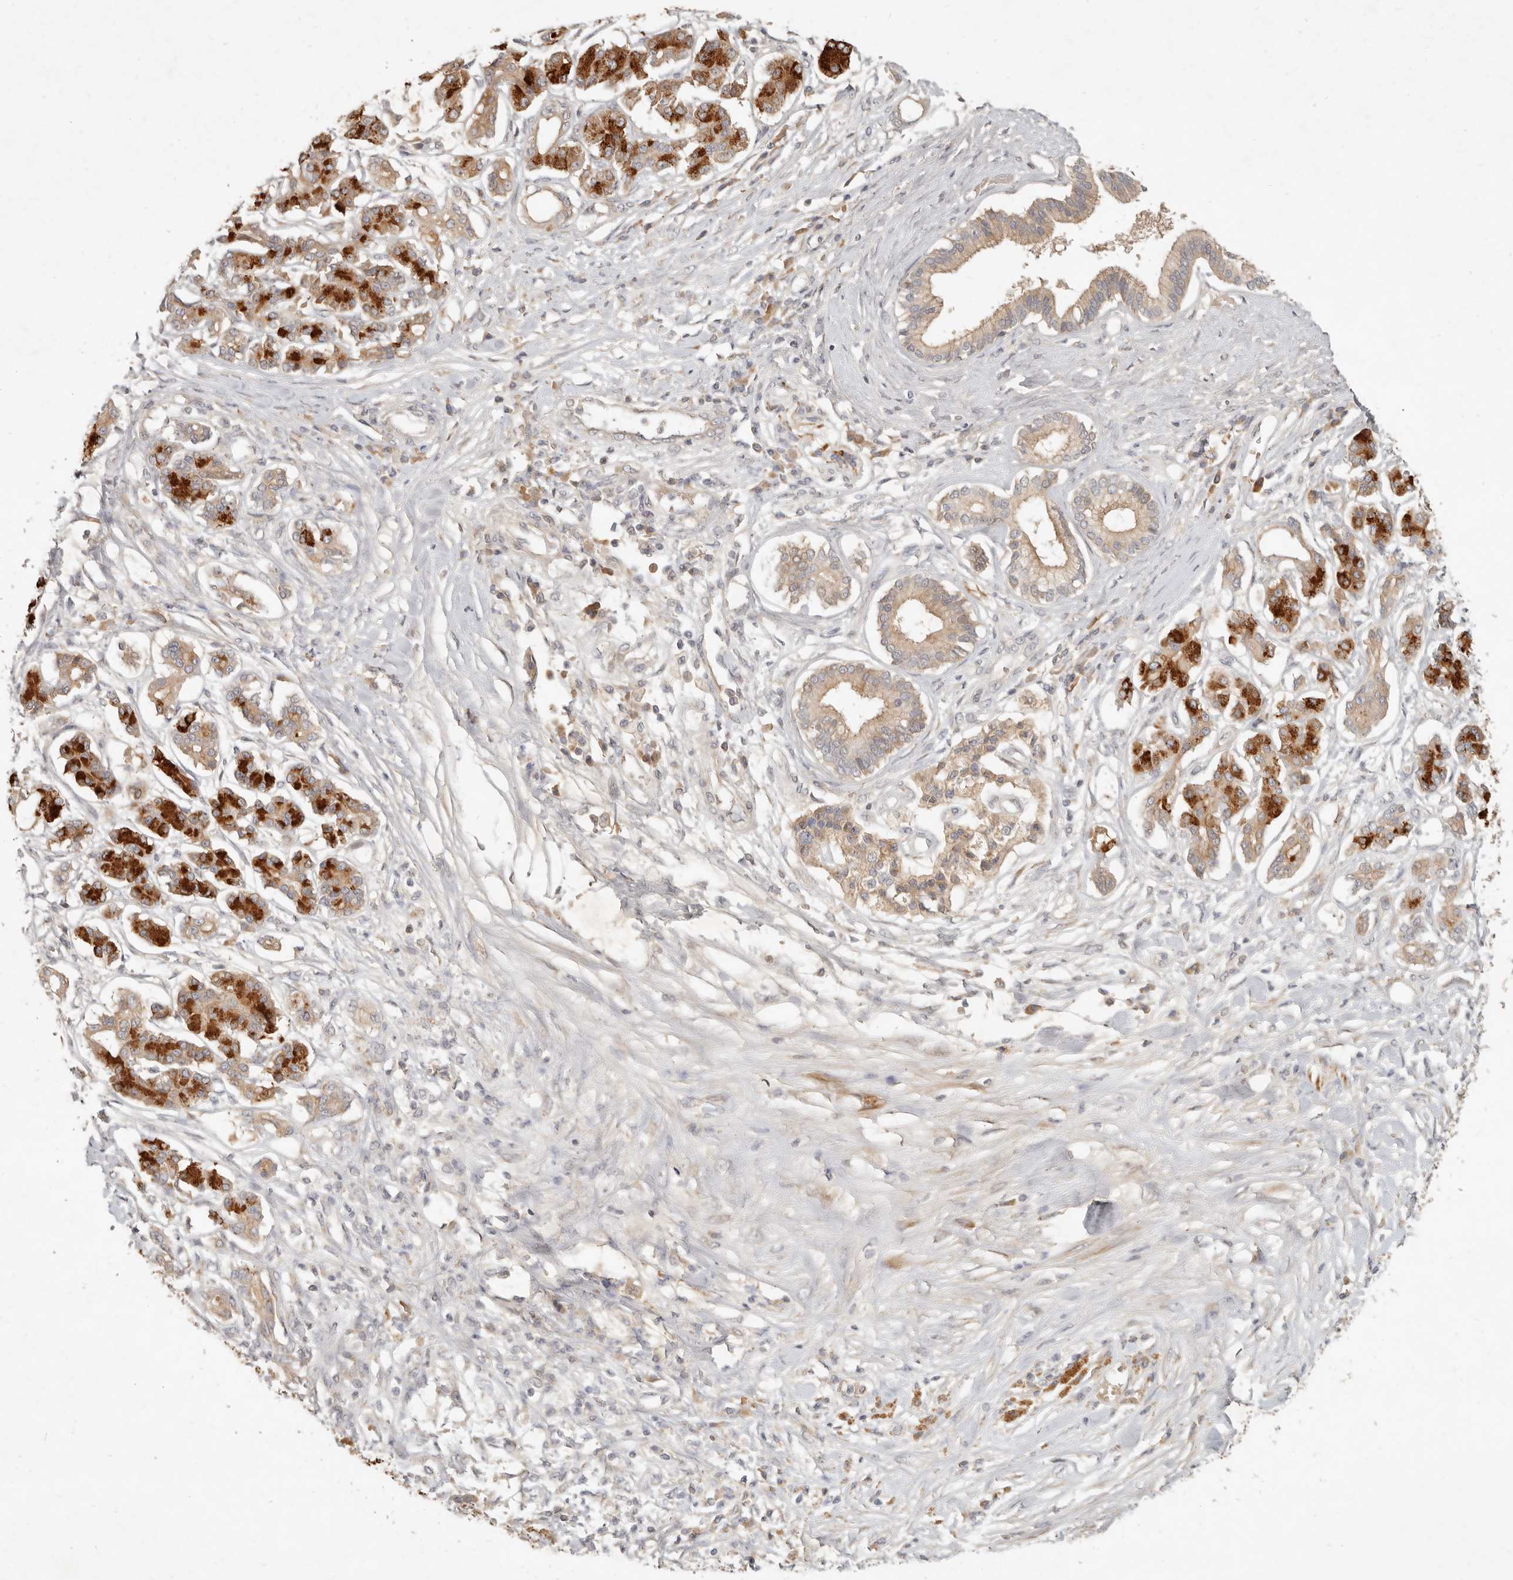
{"staining": {"intensity": "weak", "quantity": ">75%", "location": "cytoplasmic/membranous"}, "tissue": "pancreatic cancer", "cell_type": "Tumor cells", "image_type": "cancer", "snomed": [{"axis": "morphology", "description": "Adenocarcinoma, NOS"}, {"axis": "topography", "description": "Pancreas"}], "caption": "Immunohistochemistry micrograph of neoplastic tissue: pancreatic cancer stained using IHC shows low levels of weak protein expression localized specifically in the cytoplasmic/membranous of tumor cells, appearing as a cytoplasmic/membranous brown color.", "gene": "UBXN11", "patient": {"sex": "female", "age": 56}}